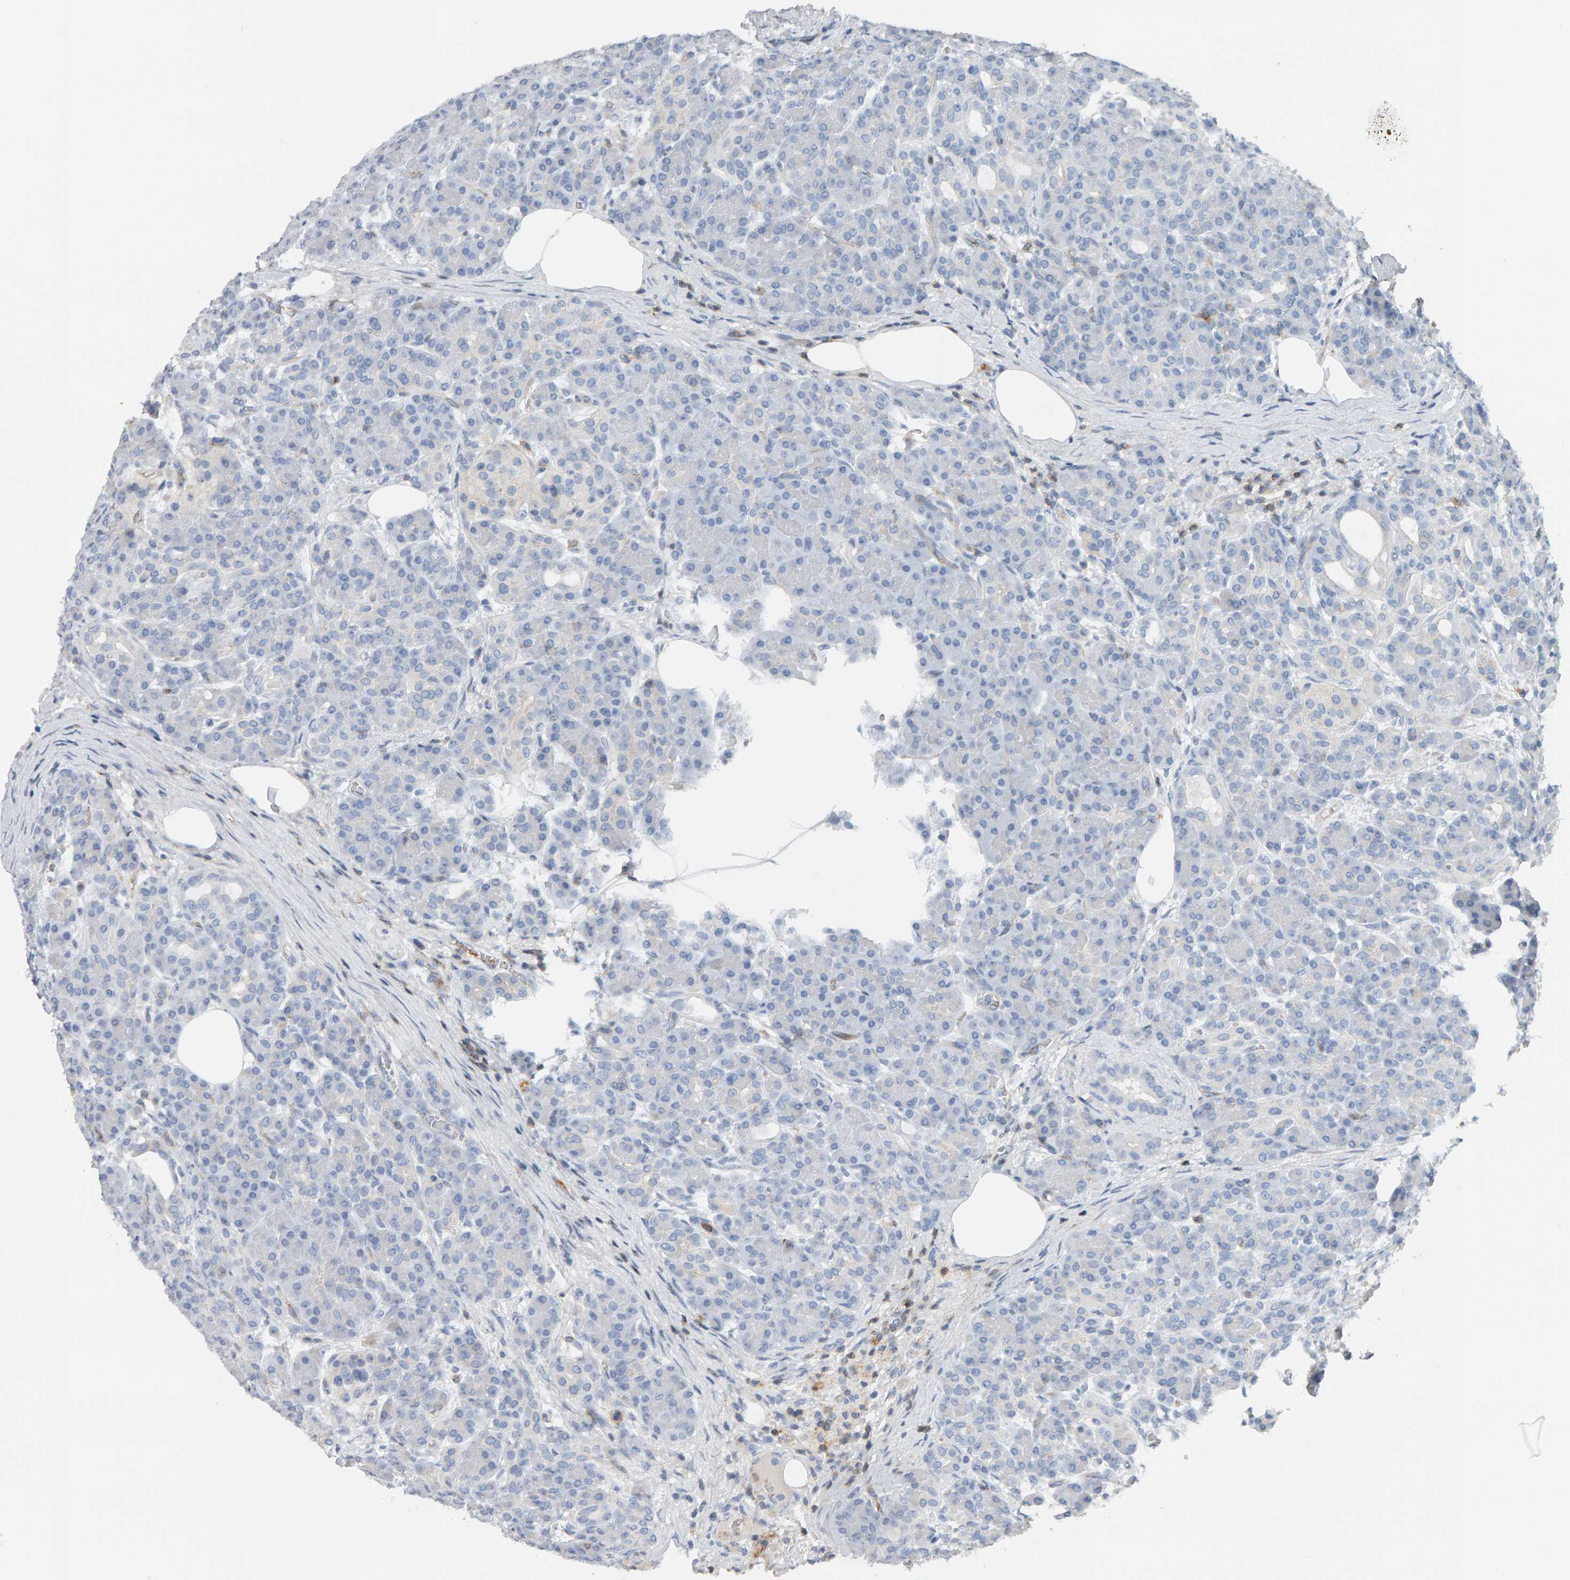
{"staining": {"intensity": "negative", "quantity": "none", "location": "none"}, "tissue": "pancreas", "cell_type": "Exocrine glandular cells", "image_type": "normal", "snomed": [{"axis": "morphology", "description": "Normal tissue, NOS"}, {"axis": "topography", "description": "Pancreas"}], "caption": "Immunohistochemical staining of benign pancreas shows no significant positivity in exocrine glandular cells.", "gene": "FYN", "patient": {"sex": "male", "age": 63}}